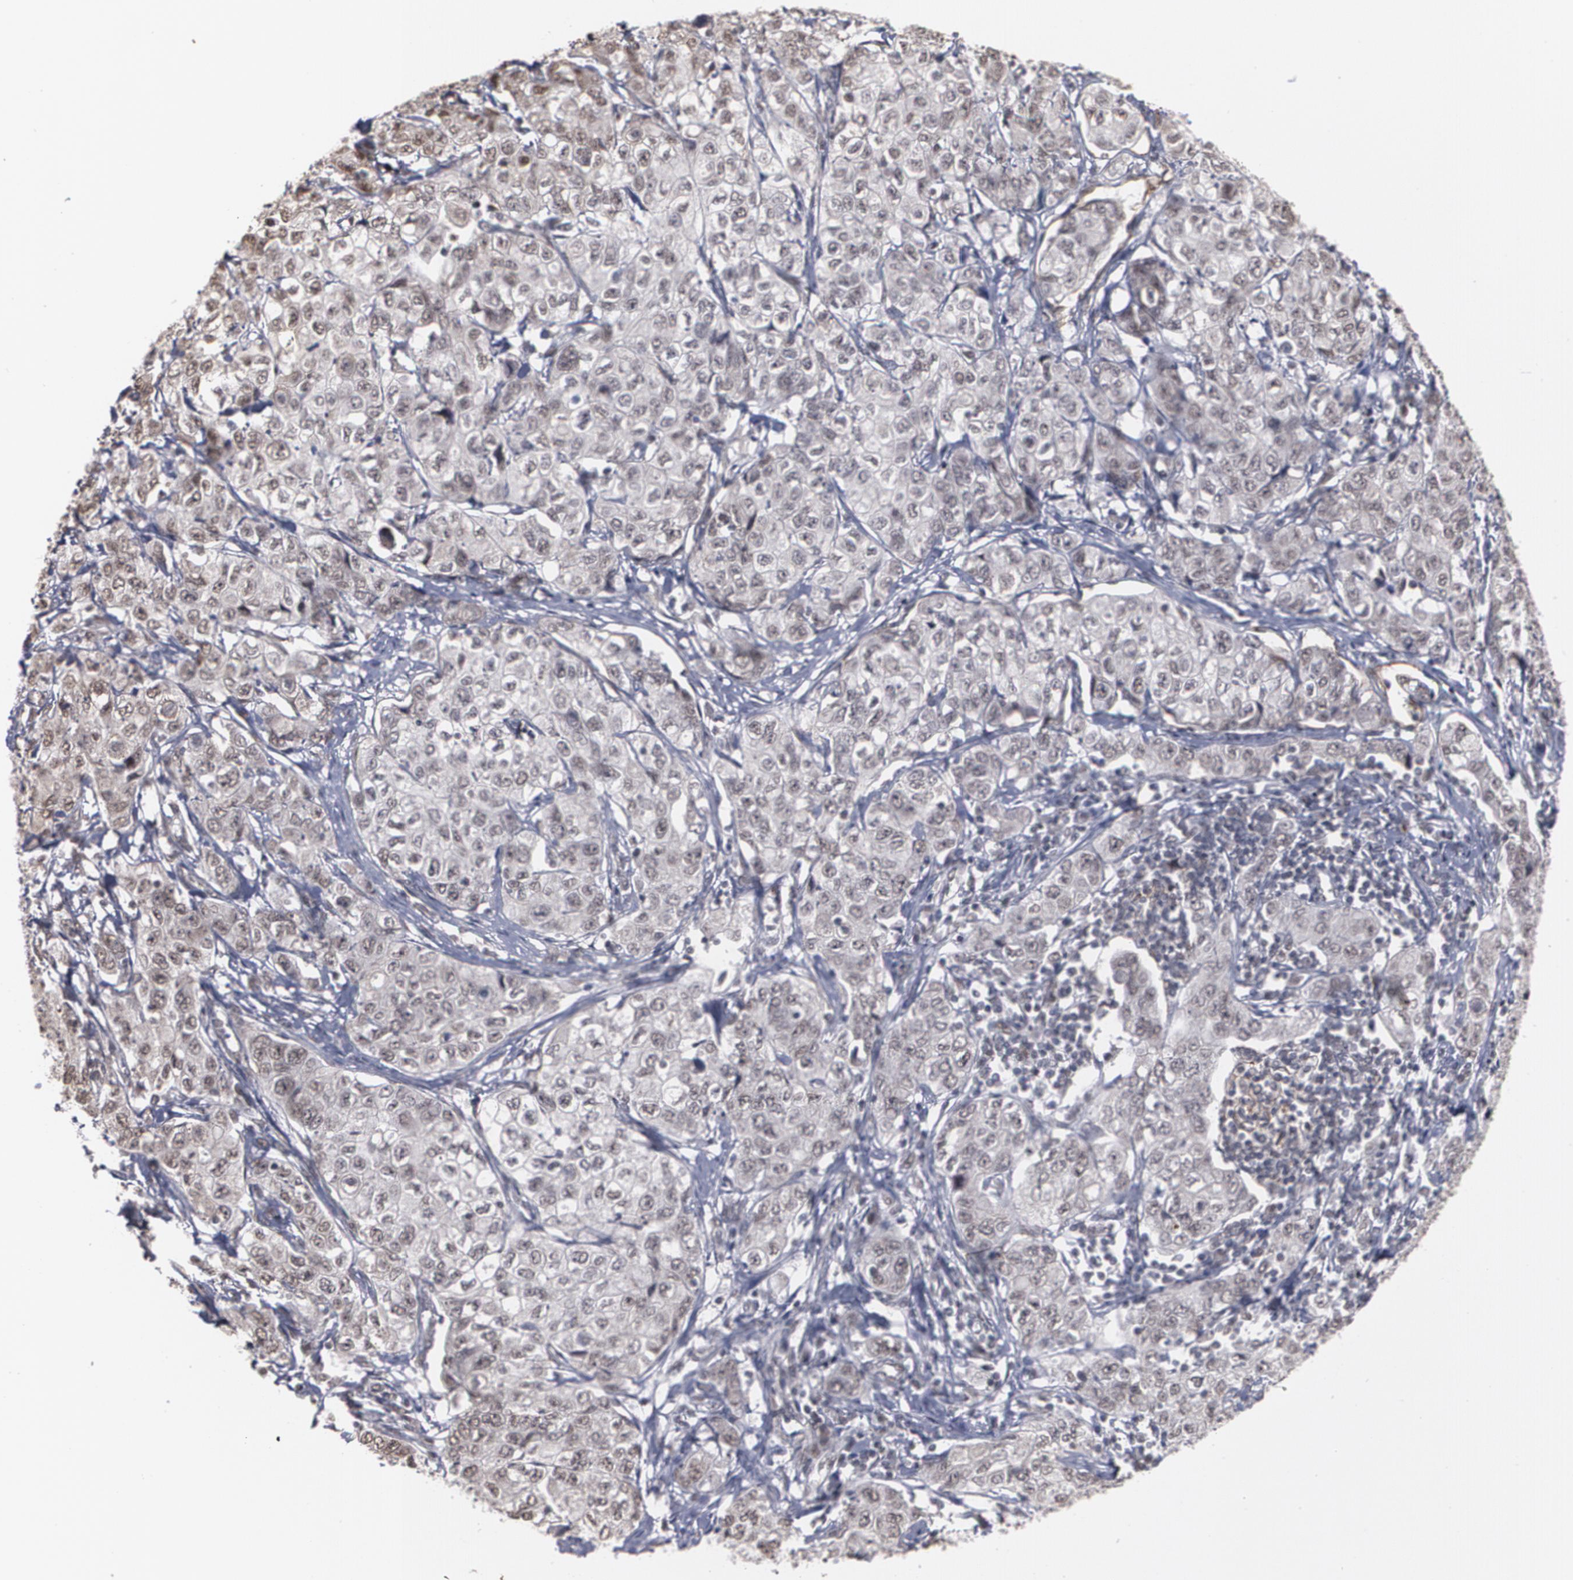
{"staining": {"intensity": "weak", "quantity": "<25%", "location": "cytoplasmic/membranous,nuclear"}, "tissue": "stomach cancer", "cell_type": "Tumor cells", "image_type": "cancer", "snomed": [{"axis": "morphology", "description": "Adenocarcinoma, NOS"}, {"axis": "topography", "description": "Stomach"}], "caption": "The photomicrograph reveals no staining of tumor cells in stomach cancer (adenocarcinoma).", "gene": "ZNF75A", "patient": {"sex": "male", "age": 48}}